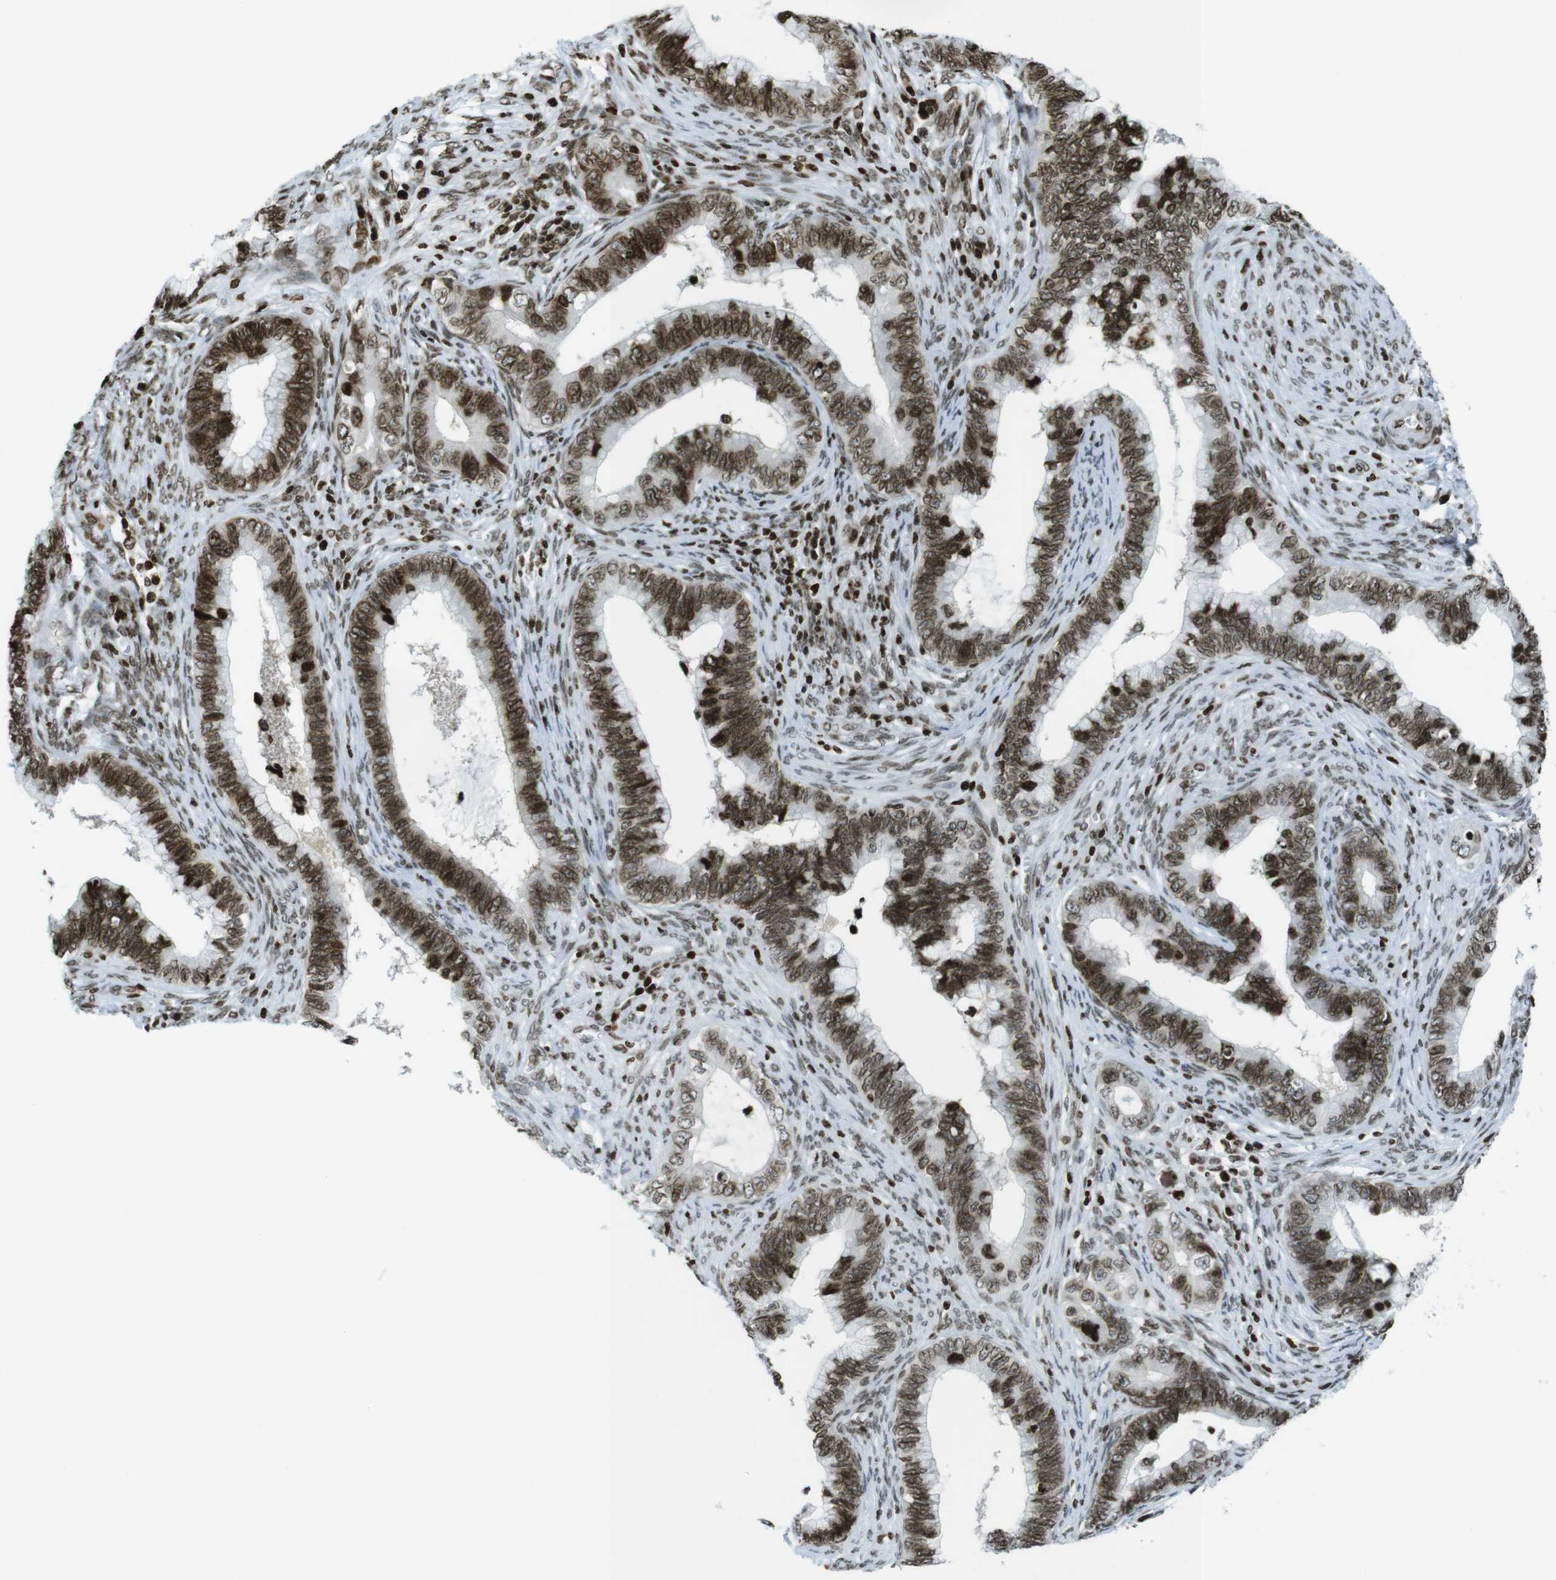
{"staining": {"intensity": "strong", "quantity": ">75%", "location": "nuclear"}, "tissue": "cervical cancer", "cell_type": "Tumor cells", "image_type": "cancer", "snomed": [{"axis": "morphology", "description": "Adenocarcinoma, NOS"}, {"axis": "topography", "description": "Cervix"}], "caption": "Immunohistochemical staining of cervical cancer (adenocarcinoma) shows strong nuclear protein expression in about >75% of tumor cells. (Stains: DAB in brown, nuclei in blue, Microscopy: brightfield microscopy at high magnification).", "gene": "H2AC8", "patient": {"sex": "female", "age": 44}}